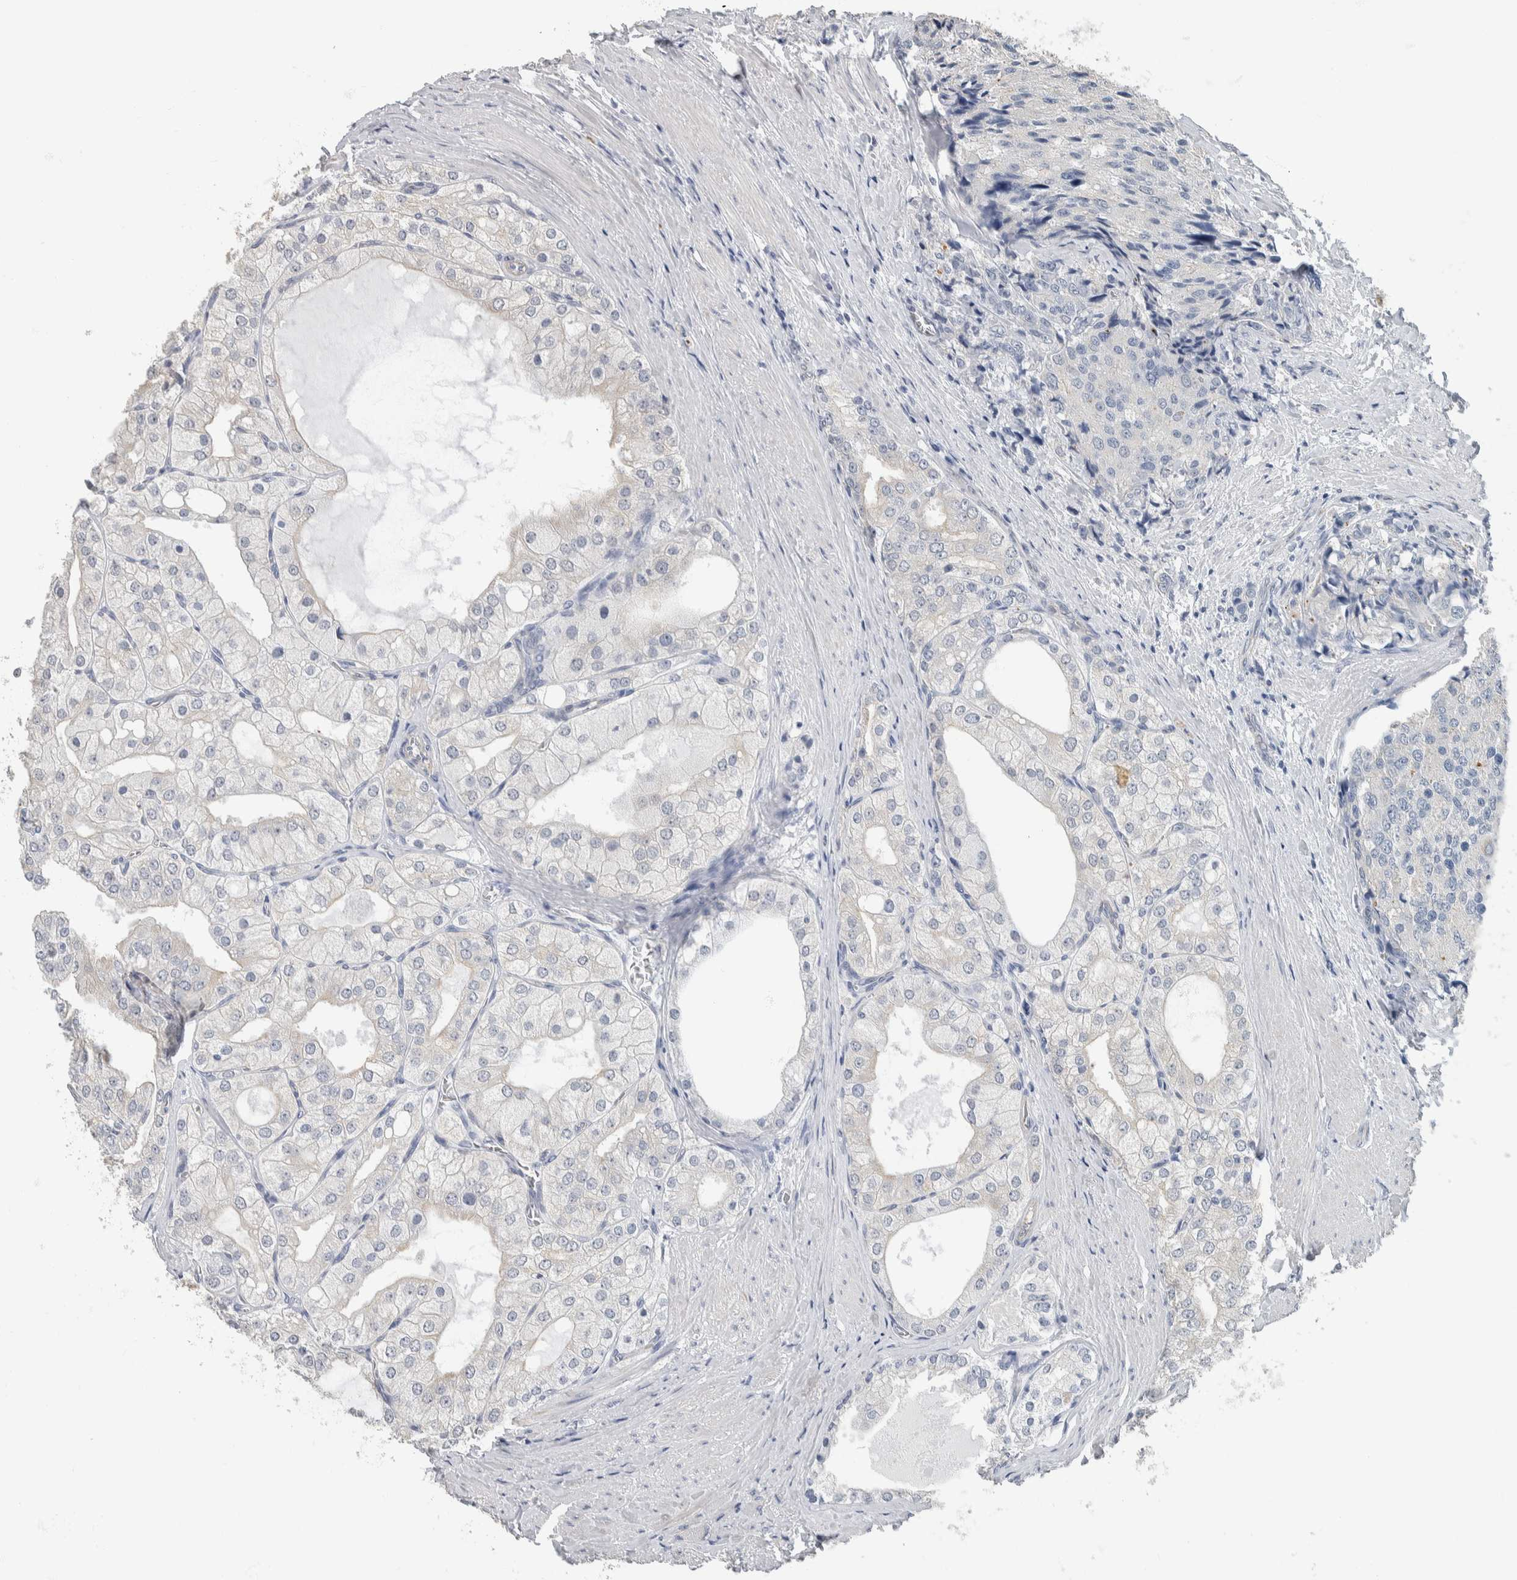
{"staining": {"intensity": "negative", "quantity": "none", "location": "none"}, "tissue": "prostate cancer", "cell_type": "Tumor cells", "image_type": "cancer", "snomed": [{"axis": "morphology", "description": "Adenocarcinoma, High grade"}, {"axis": "topography", "description": "Prostate"}], "caption": "Tumor cells show no significant positivity in prostate high-grade adenocarcinoma.", "gene": "NEFM", "patient": {"sex": "male", "age": 50}}